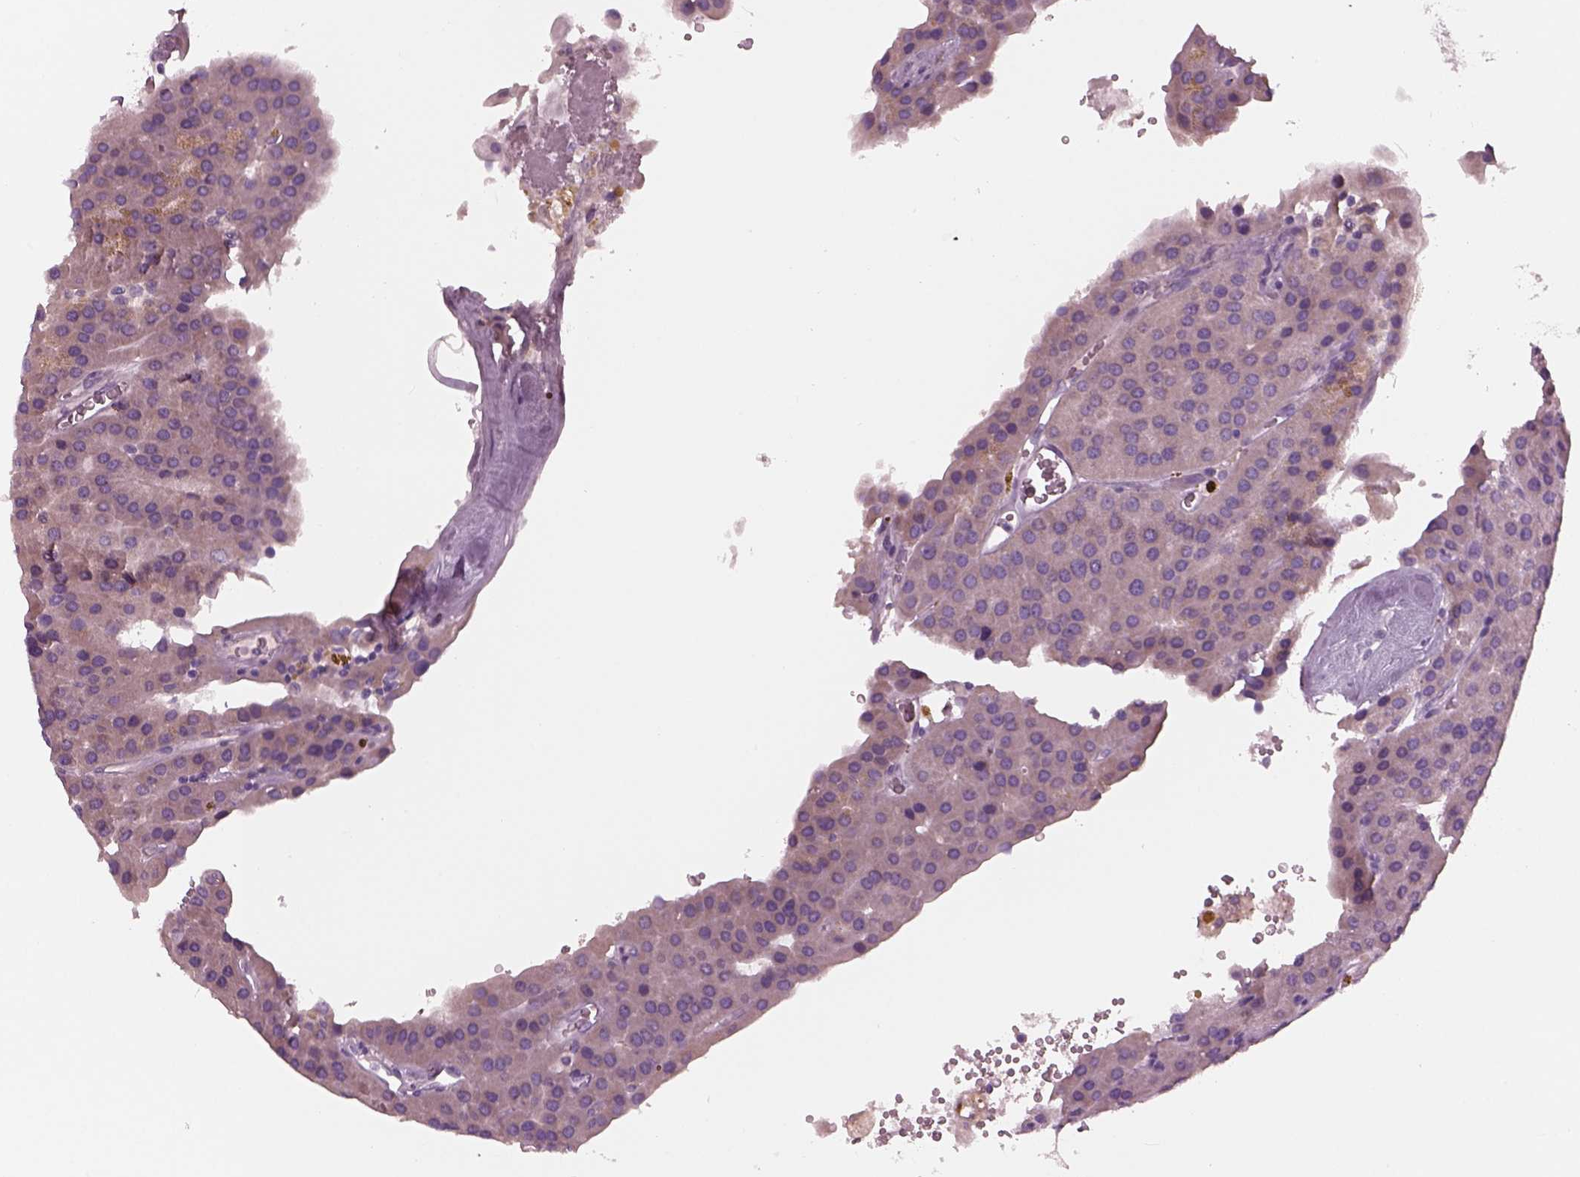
{"staining": {"intensity": "weak", "quantity": "25%-75%", "location": "cytoplasmic/membranous"}, "tissue": "parathyroid gland", "cell_type": "Glandular cells", "image_type": "normal", "snomed": [{"axis": "morphology", "description": "Normal tissue, NOS"}, {"axis": "morphology", "description": "Adenoma, NOS"}, {"axis": "topography", "description": "Parathyroid gland"}], "caption": "The histopathology image demonstrates staining of benign parathyroid gland, revealing weak cytoplasmic/membranous protein expression (brown color) within glandular cells.", "gene": "CYLC1", "patient": {"sex": "female", "age": 86}}